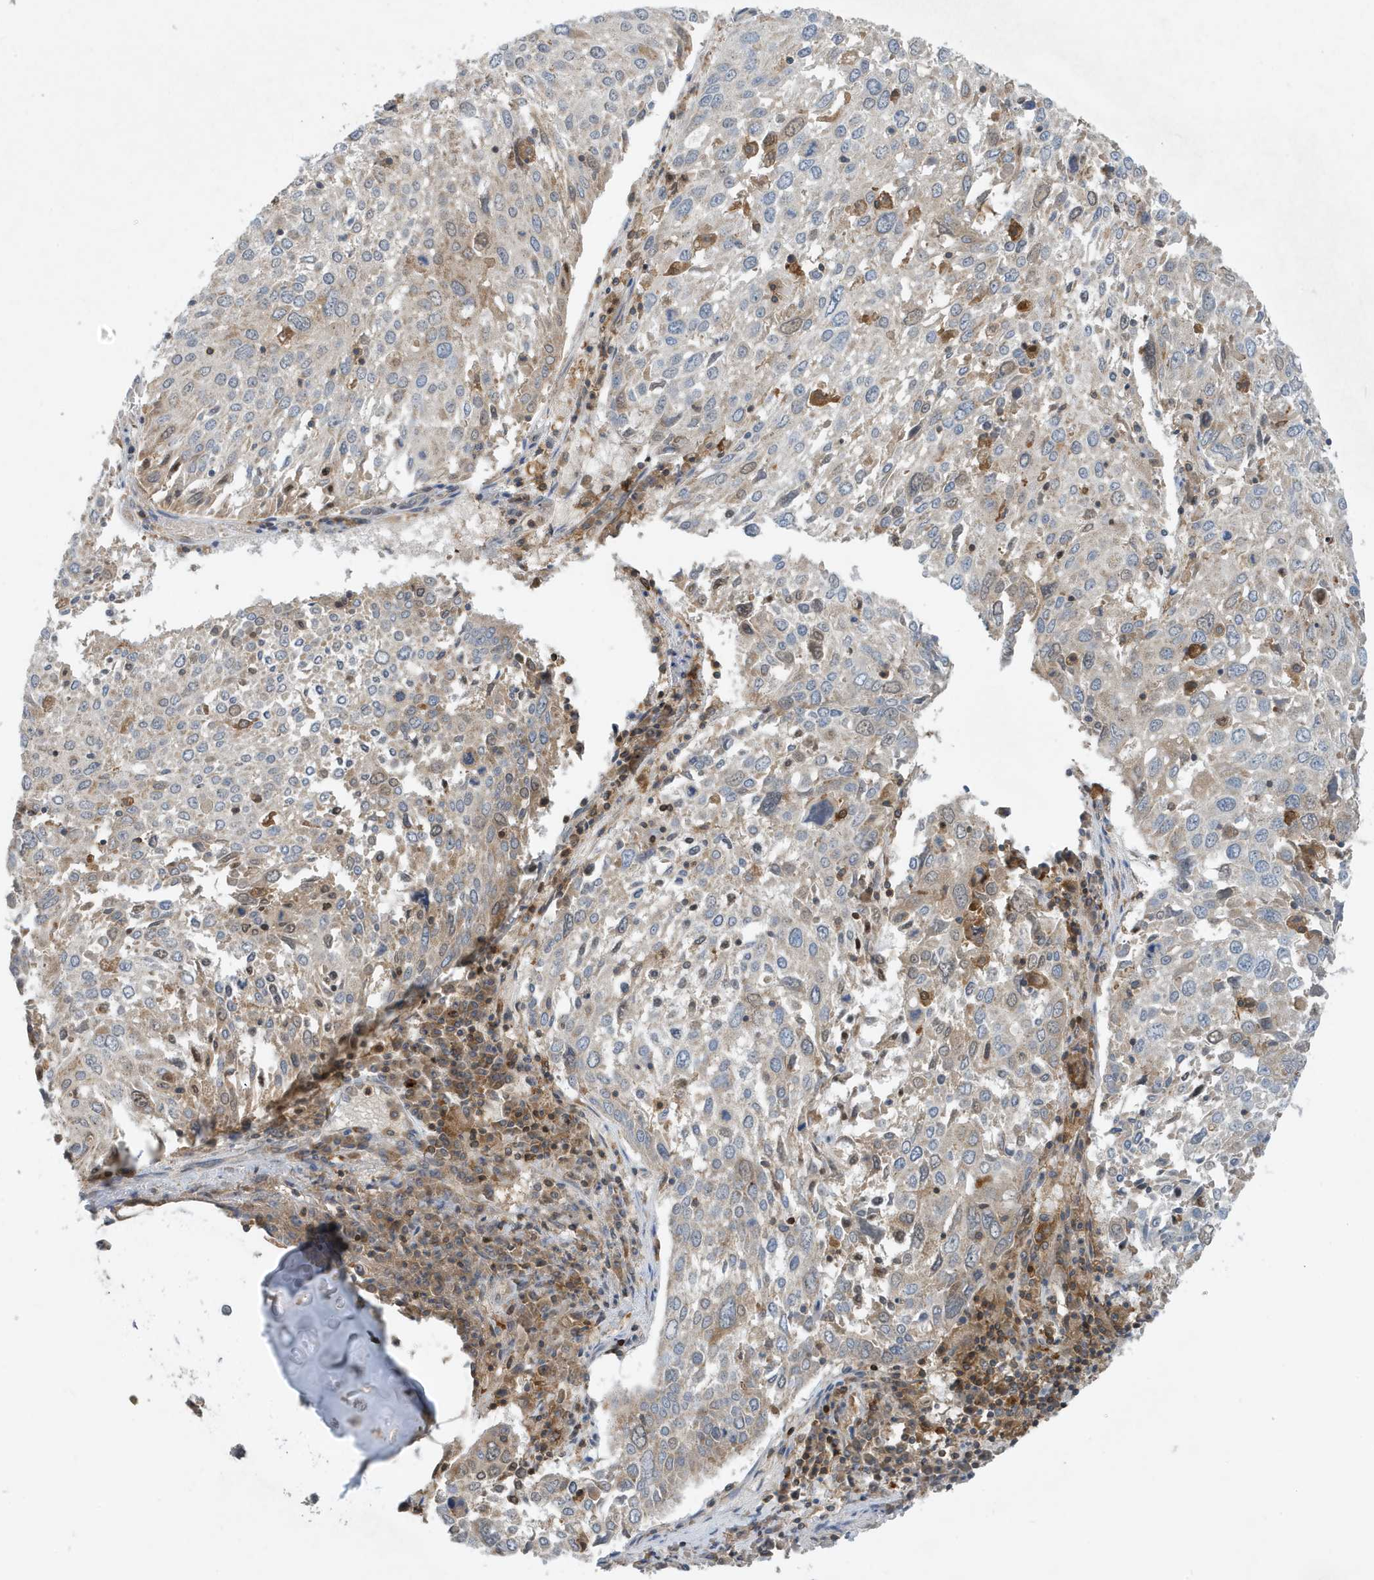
{"staining": {"intensity": "weak", "quantity": "<25%", "location": "cytoplasmic/membranous"}, "tissue": "lung cancer", "cell_type": "Tumor cells", "image_type": "cancer", "snomed": [{"axis": "morphology", "description": "Squamous cell carcinoma, NOS"}, {"axis": "topography", "description": "Lung"}], "caption": "A high-resolution photomicrograph shows immunohistochemistry staining of squamous cell carcinoma (lung), which exhibits no significant staining in tumor cells.", "gene": "NSUN3", "patient": {"sex": "male", "age": 65}}